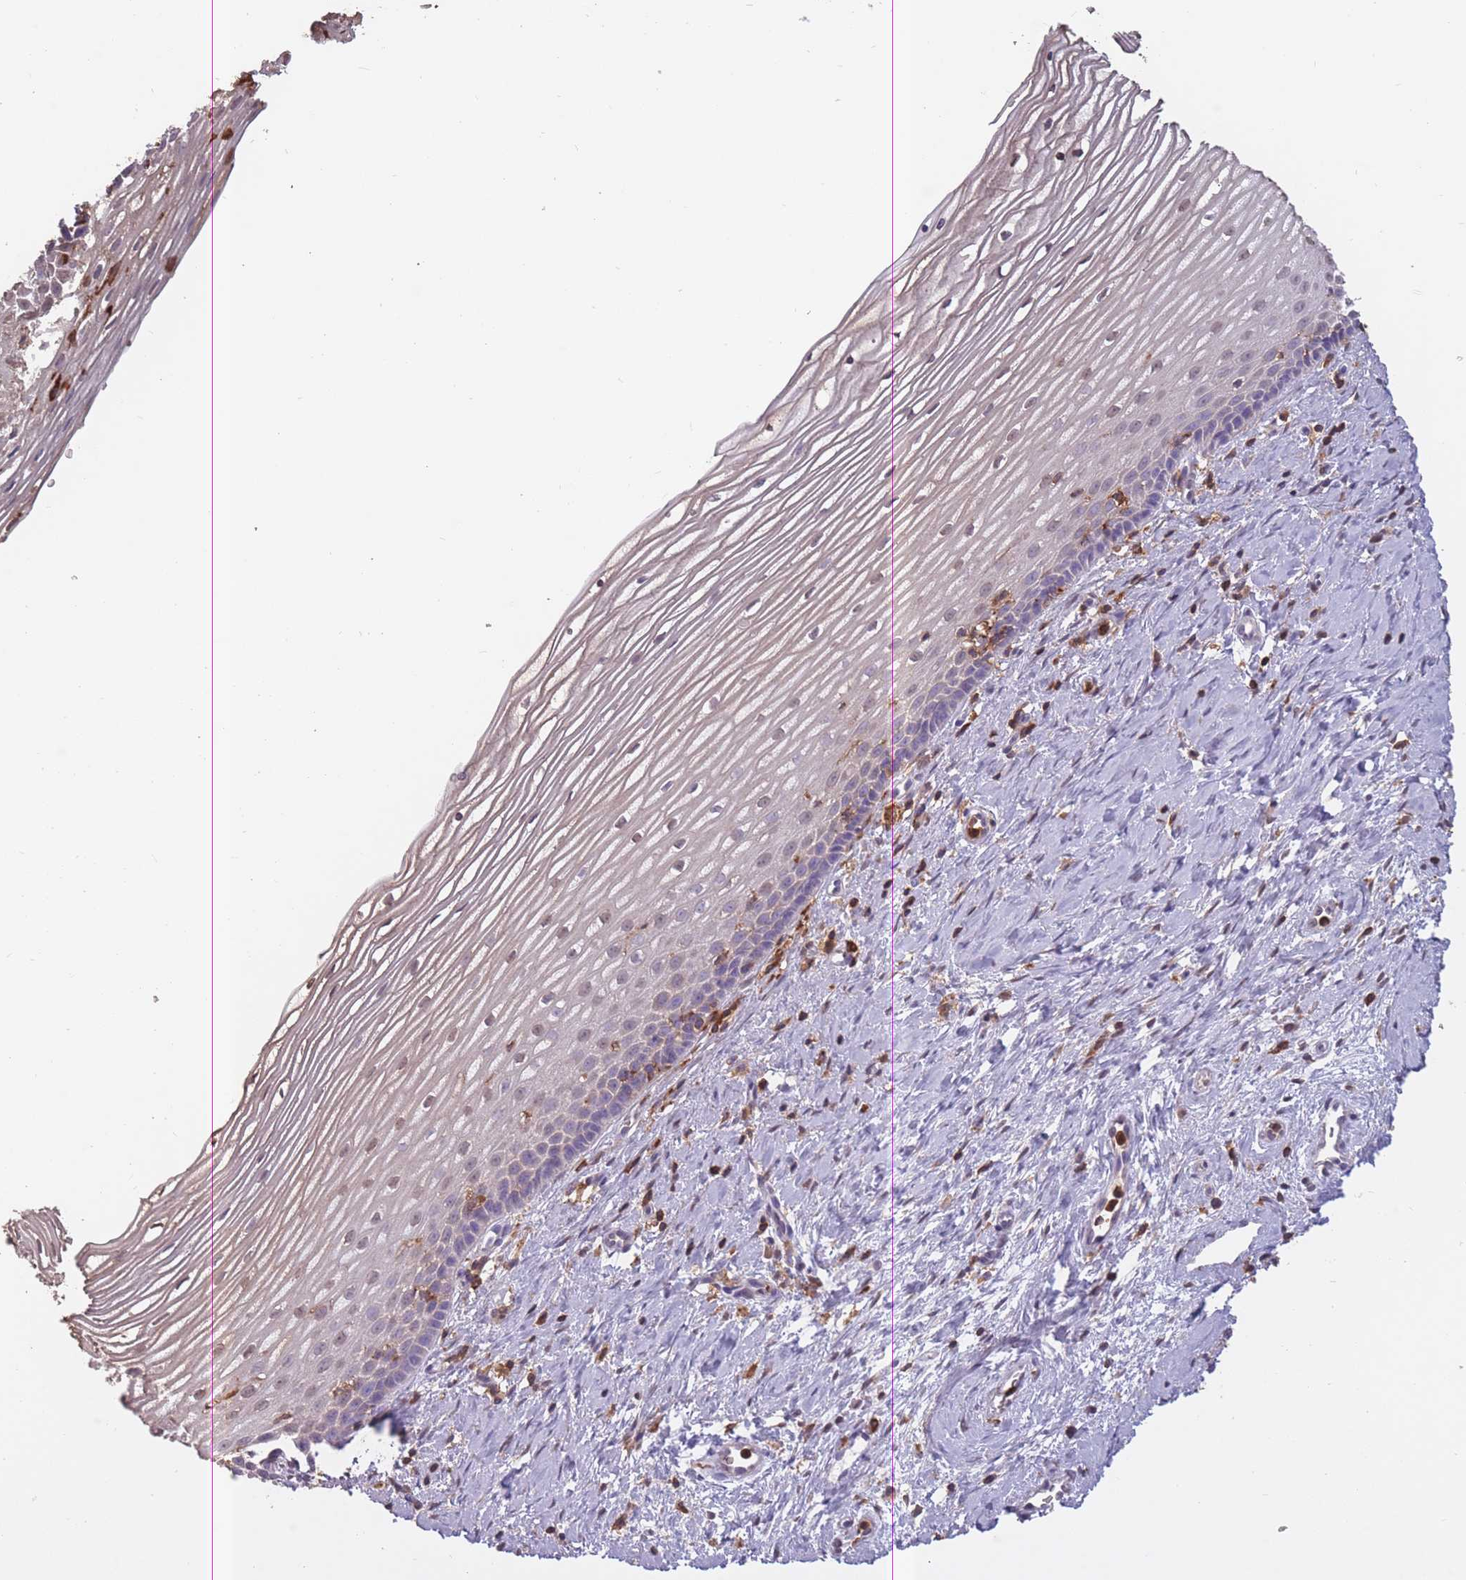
{"staining": {"intensity": "negative", "quantity": "none", "location": "none"}, "tissue": "cervix", "cell_type": "Glandular cells", "image_type": "normal", "snomed": [{"axis": "morphology", "description": "Normal tissue, NOS"}, {"axis": "topography", "description": "Cervix"}], "caption": "Micrograph shows no protein expression in glandular cells of unremarkable cervix. (DAB immunohistochemistry, high magnification).", "gene": "GMIP", "patient": {"sex": "female", "age": 47}}